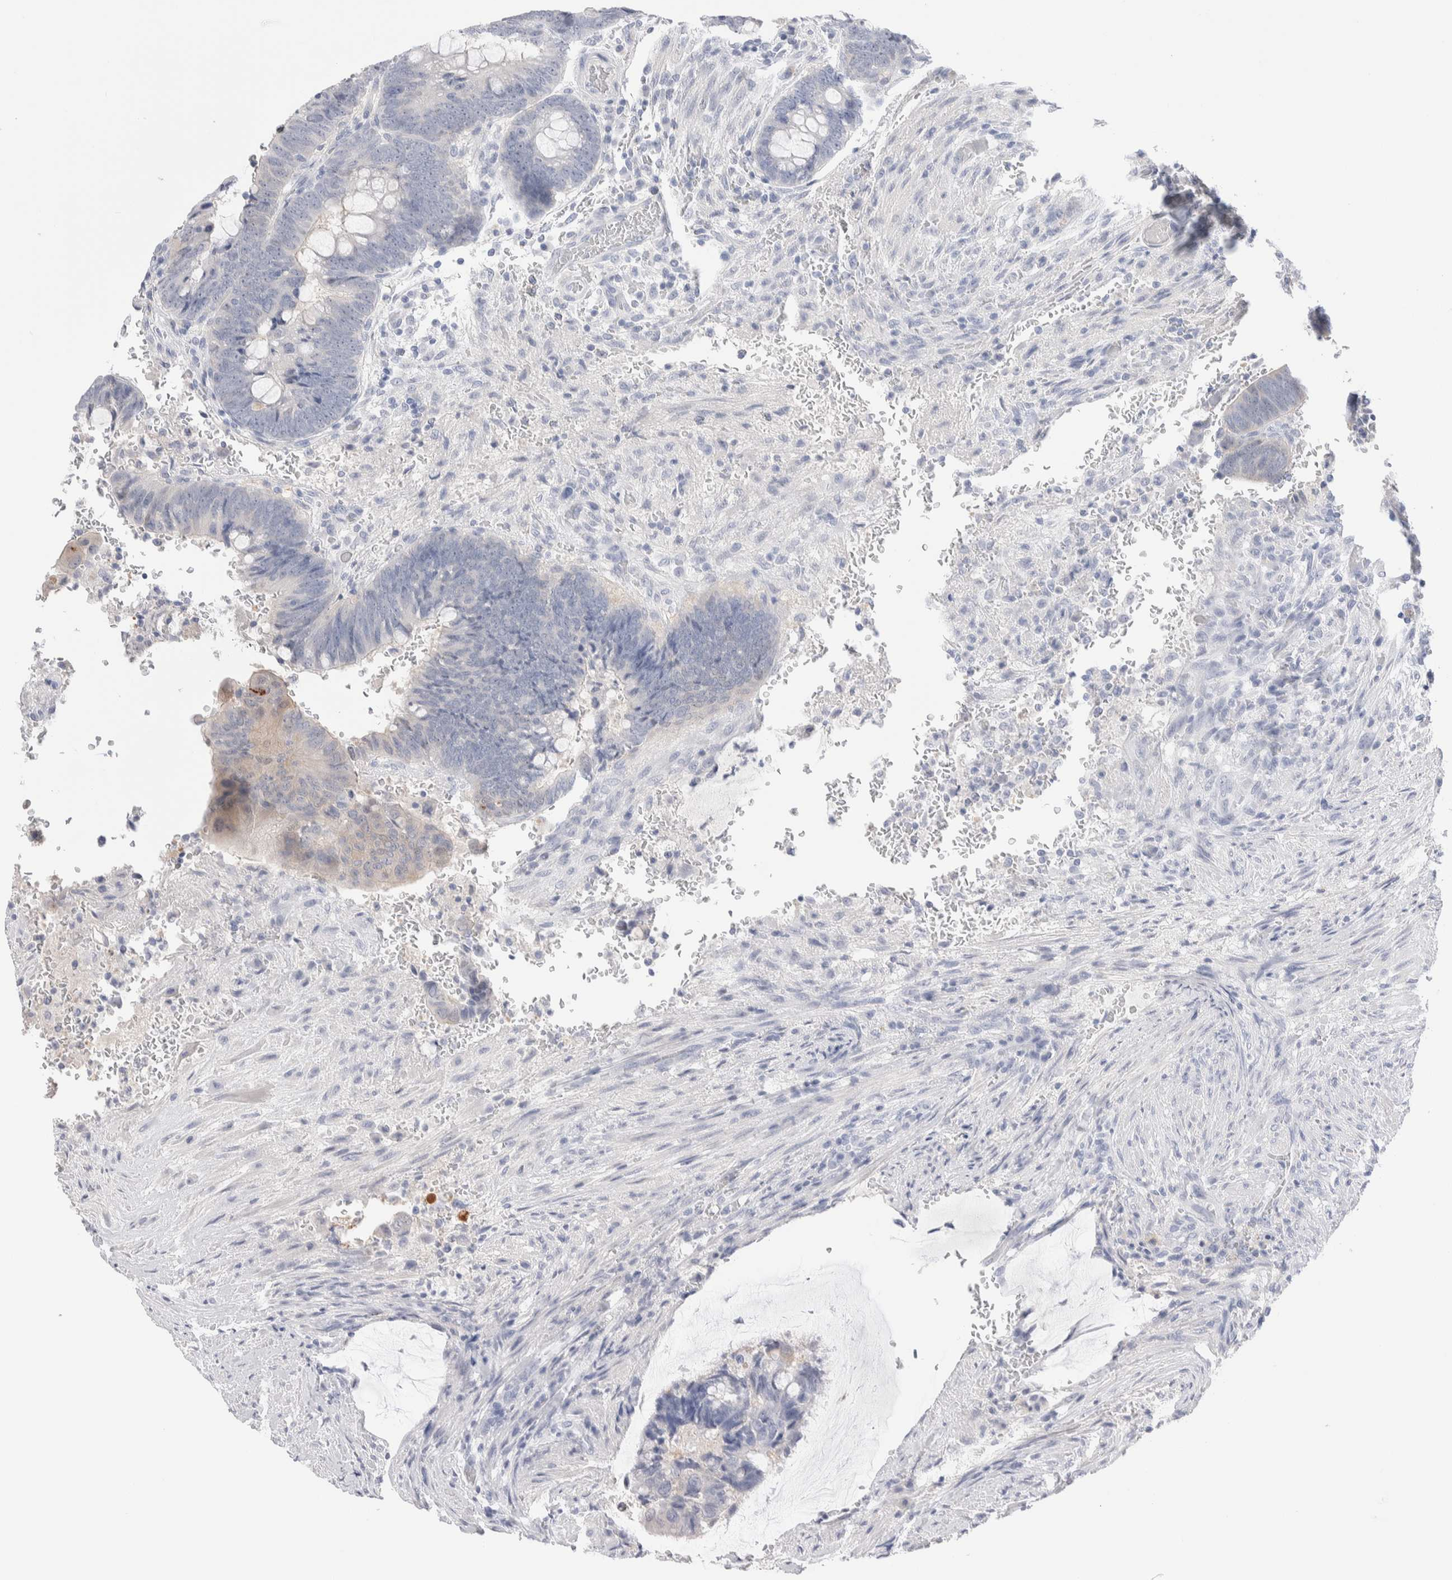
{"staining": {"intensity": "negative", "quantity": "none", "location": "none"}, "tissue": "colorectal cancer", "cell_type": "Tumor cells", "image_type": "cancer", "snomed": [{"axis": "morphology", "description": "Normal tissue, NOS"}, {"axis": "morphology", "description": "Adenocarcinoma, NOS"}, {"axis": "topography", "description": "Rectum"}], "caption": "There is no significant staining in tumor cells of colorectal cancer (adenocarcinoma).", "gene": "GDA", "patient": {"sex": "male", "age": 92}}